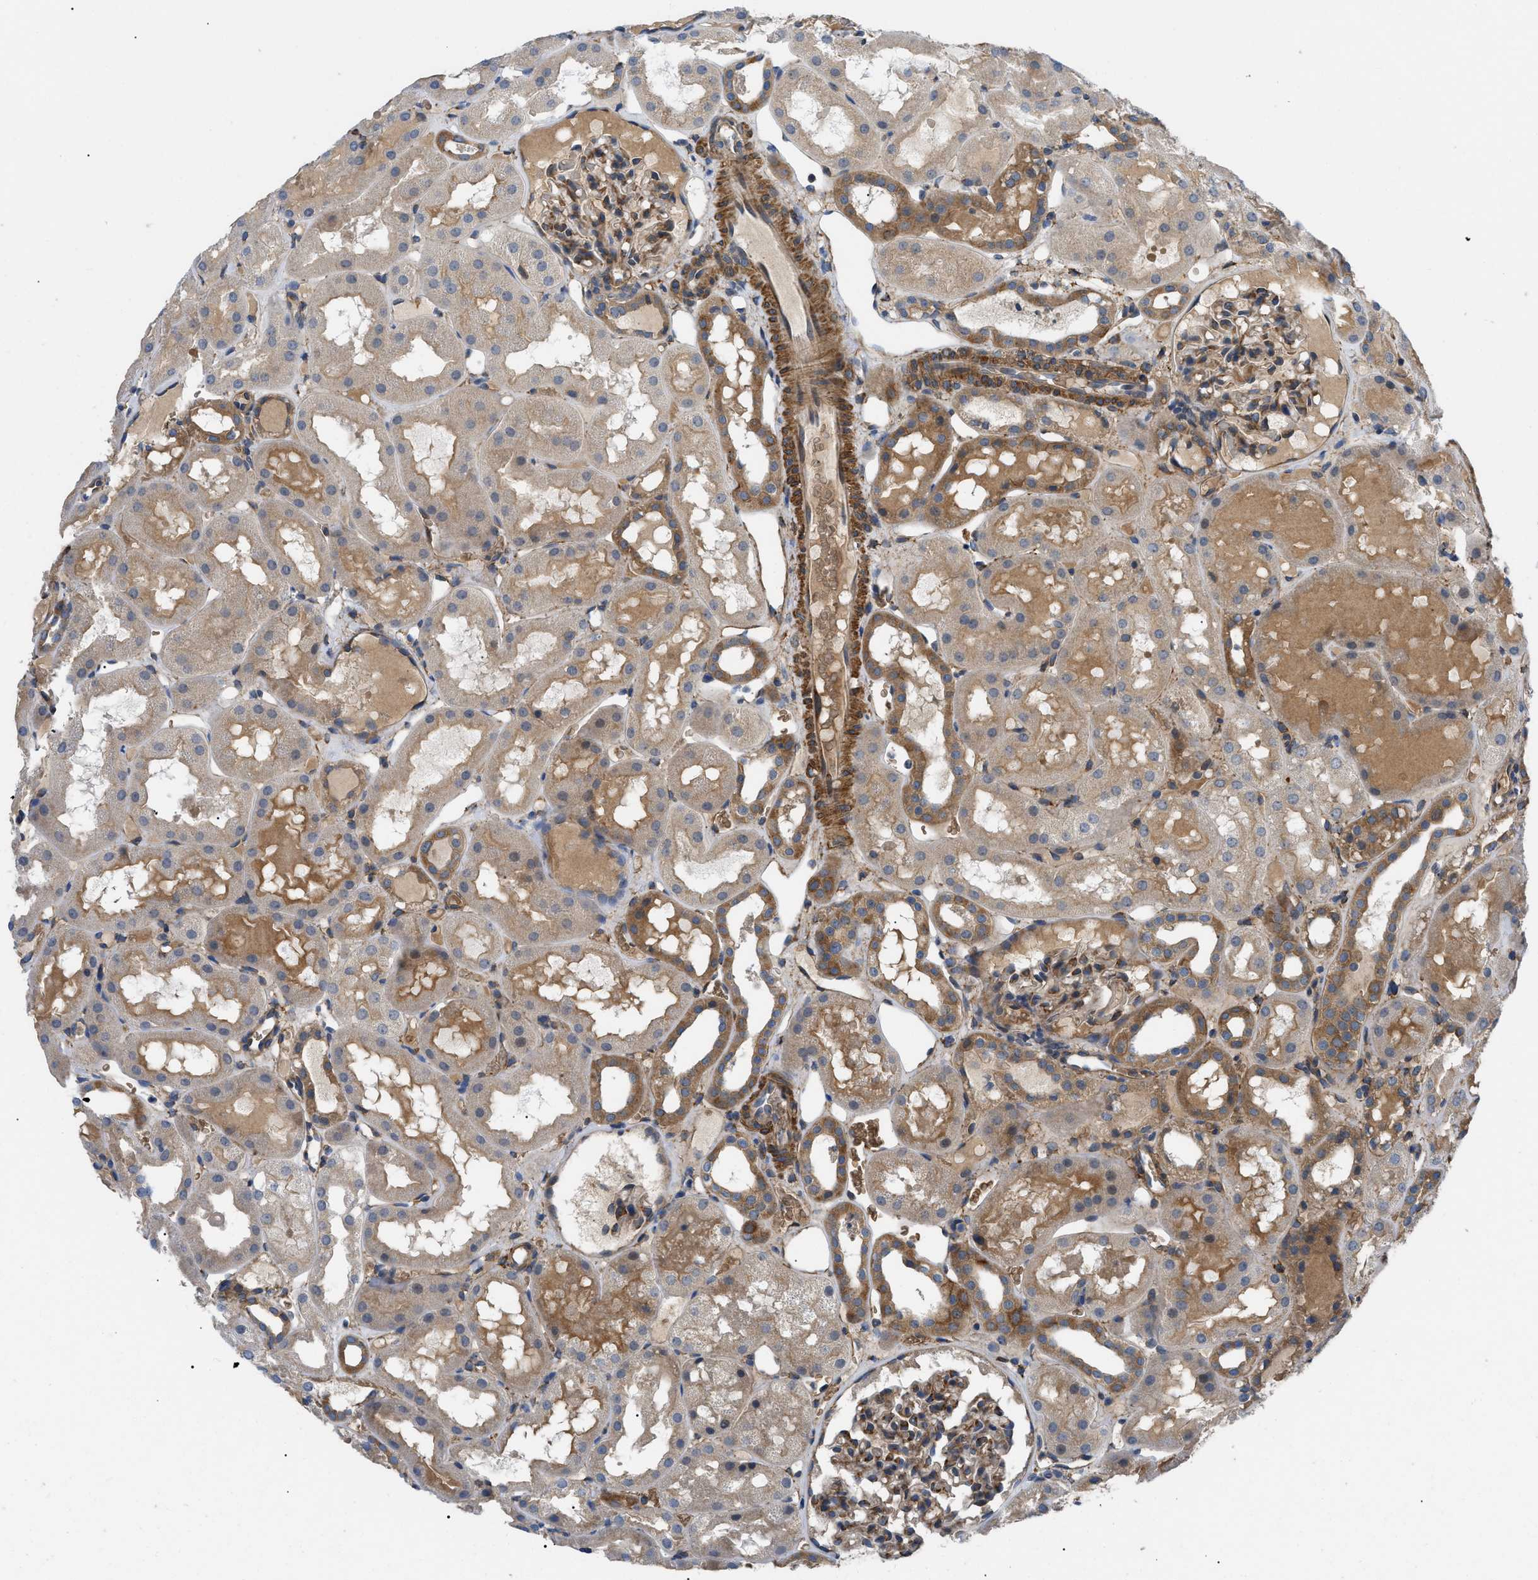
{"staining": {"intensity": "moderate", "quantity": ">75%", "location": "cytoplasmic/membranous"}, "tissue": "kidney", "cell_type": "Cells in glomeruli", "image_type": "normal", "snomed": [{"axis": "morphology", "description": "Normal tissue, NOS"}, {"axis": "topography", "description": "Kidney"}, {"axis": "topography", "description": "Urinary bladder"}], "caption": "Immunohistochemical staining of benign kidney displays medium levels of moderate cytoplasmic/membranous positivity in approximately >75% of cells in glomeruli.", "gene": "MYO10", "patient": {"sex": "male", "age": 16}}